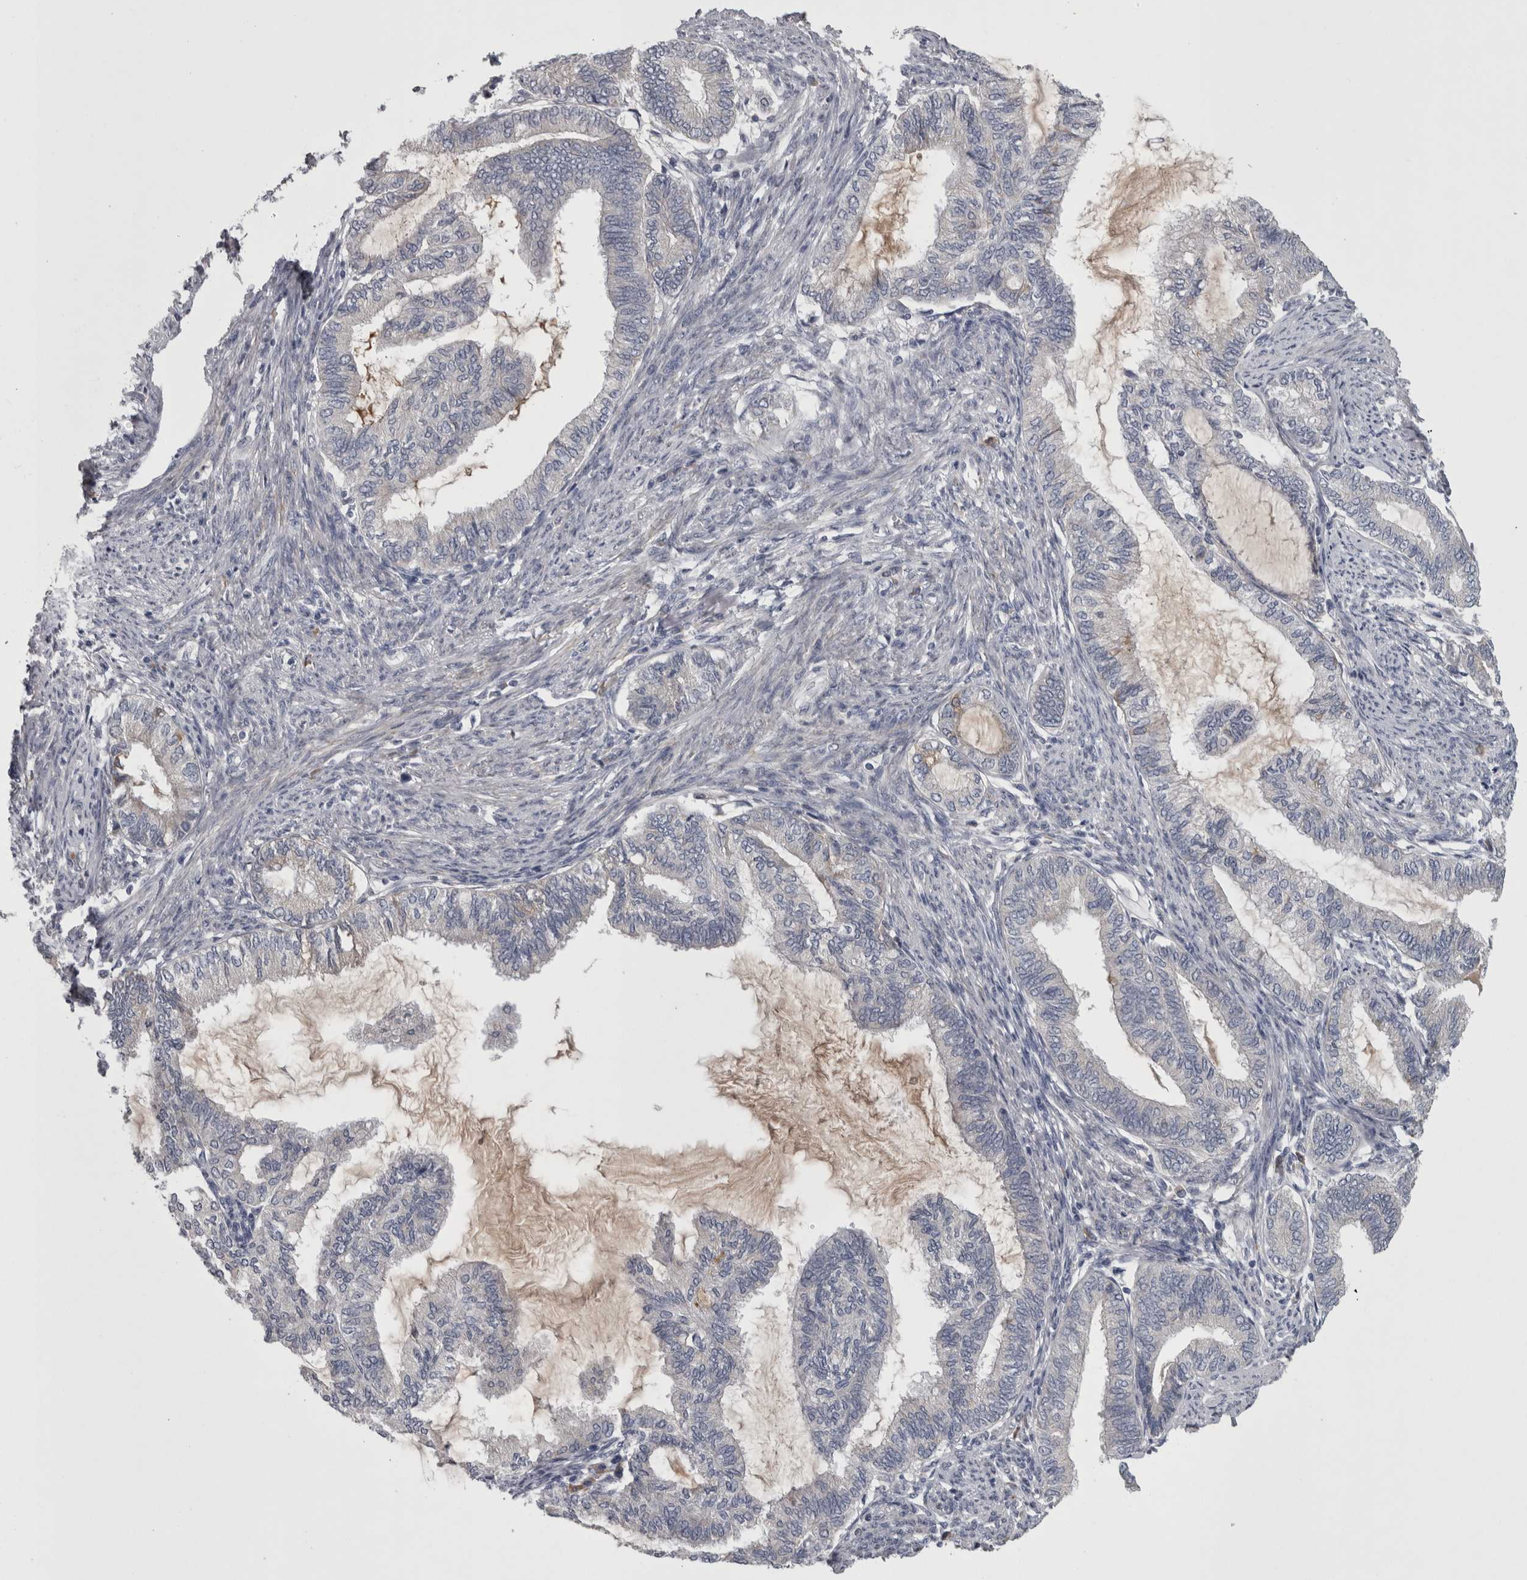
{"staining": {"intensity": "negative", "quantity": "none", "location": "none"}, "tissue": "endometrial cancer", "cell_type": "Tumor cells", "image_type": "cancer", "snomed": [{"axis": "morphology", "description": "Adenocarcinoma, NOS"}, {"axis": "topography", "description": "Endometrium"}], "caption": "Tumor cells show no significant protein positivity in endometrial adenocarcinoma.", "gene": "DBT", "patient": {"sex": "female", "age": 86}}